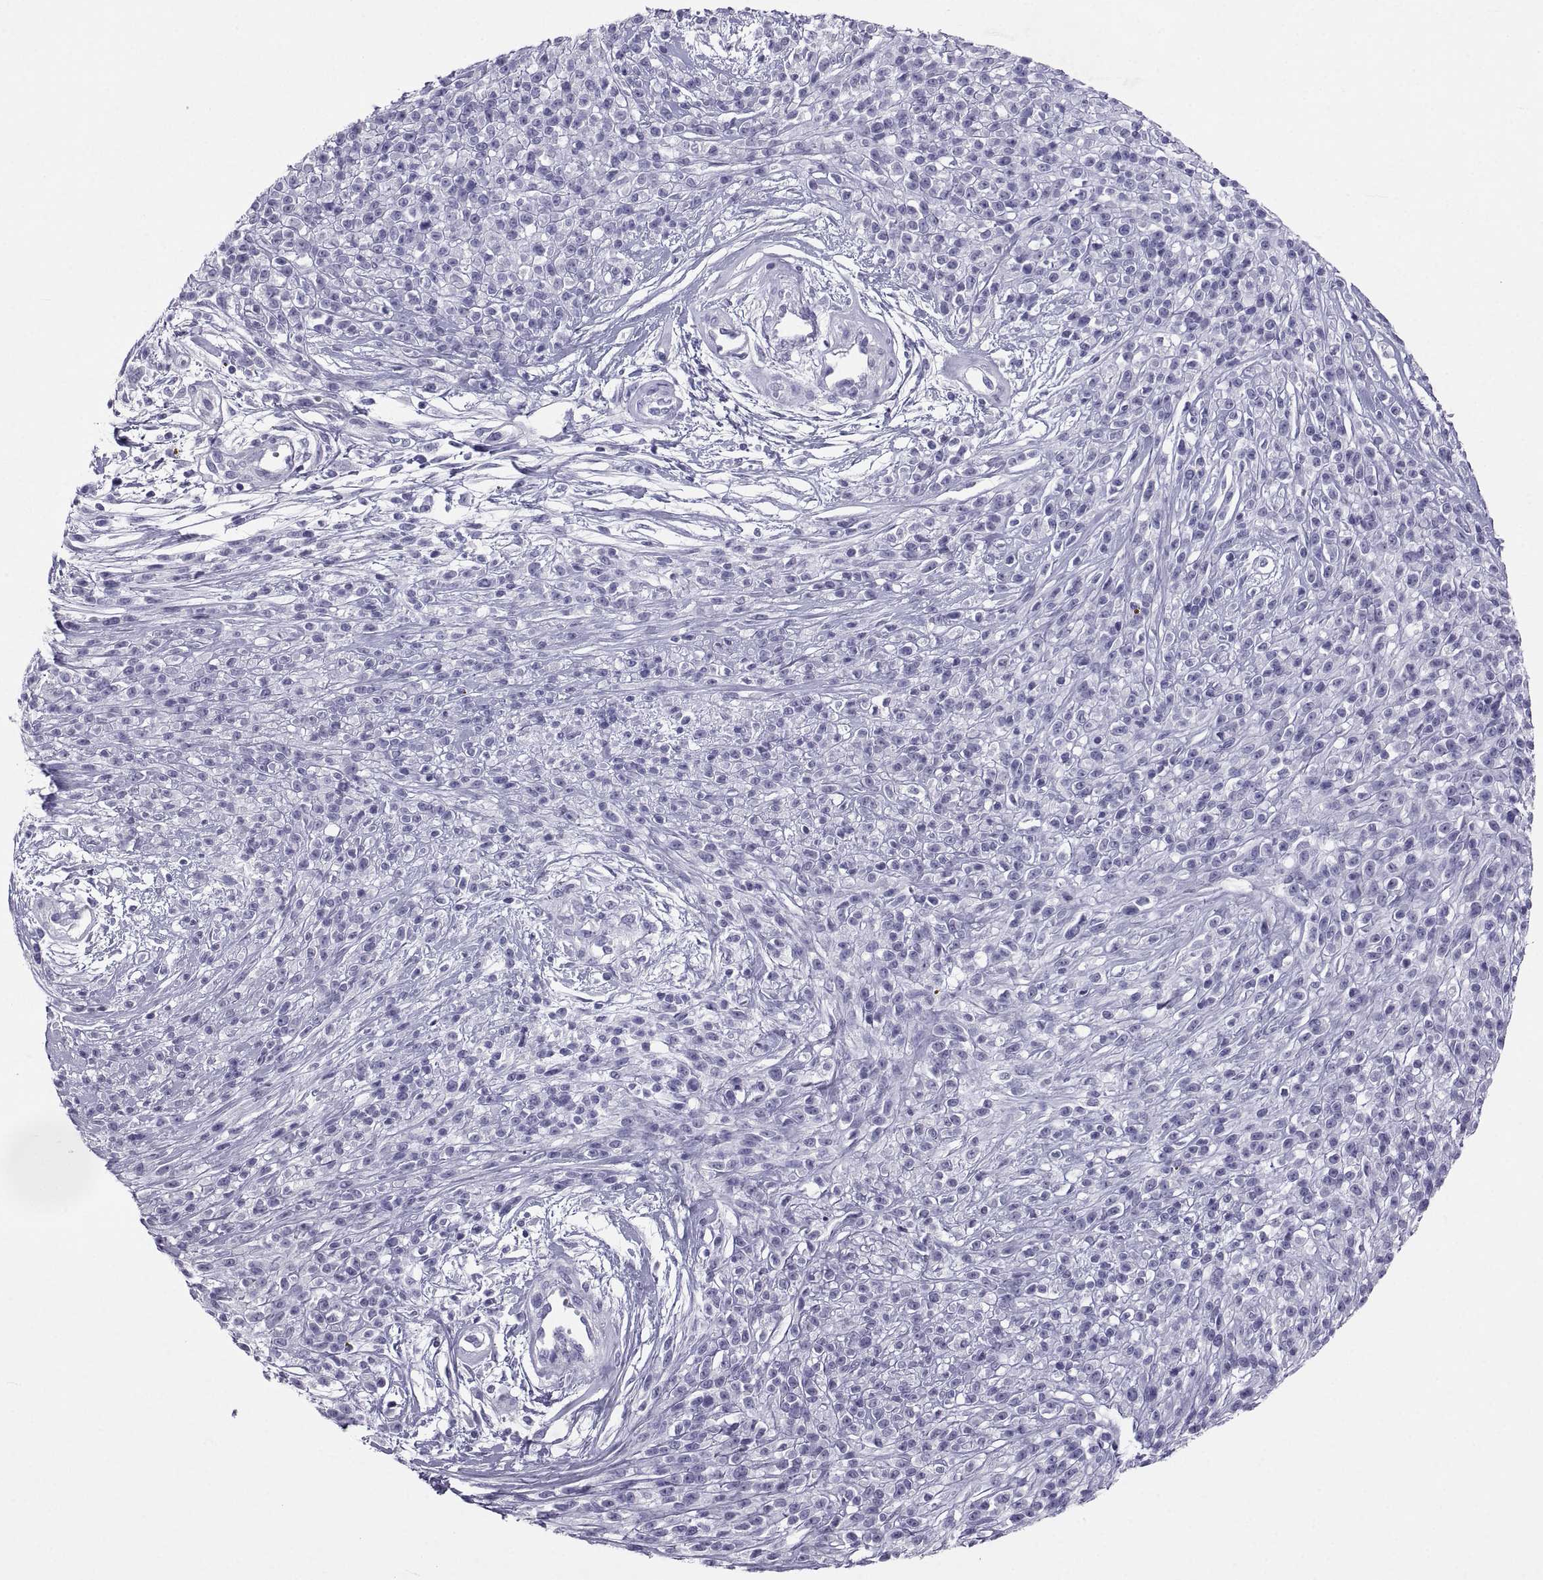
{"staining": {"intensity": "negative", "quantity": "none", "location": "none"}, "tissue": "melanoma", "cell_type": "Tumor cells", "image_type": "cancer", "snomed": [{"axis": "morphology", "description": "Malignant melanoma, NOS"}, {"axis": "topography", "description": "Skin"}, {"axis": "topography", "description": "Skin of trunk"}], "caption": "Immunohistochemistry photomicrograph of human malignant melanoma stained for a protein (brown), which displays no staining in tumor cells.", "gene": "PCSK1N", "patient": {"sex": "male", "age": 74}}